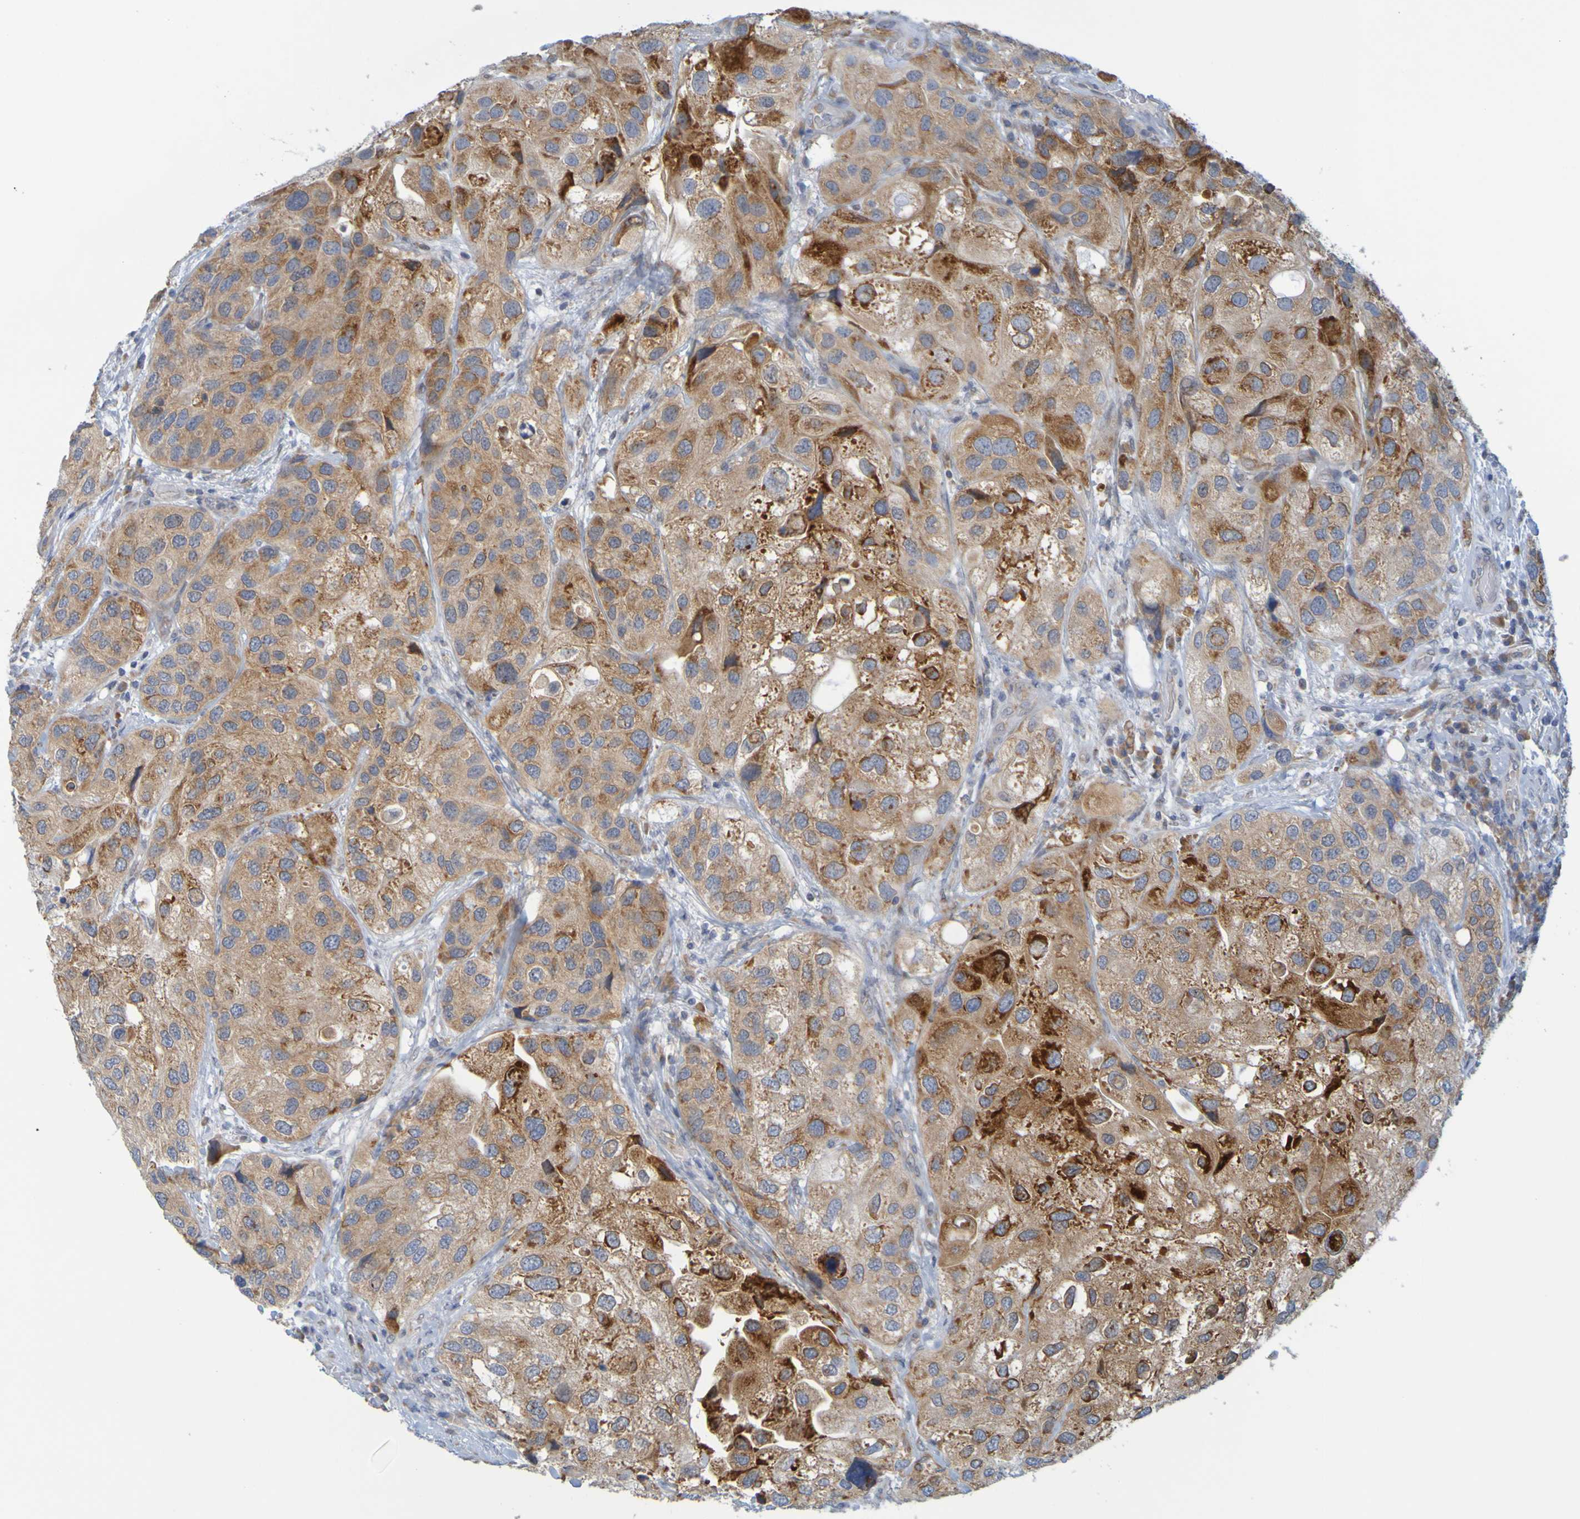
{"staining": {"intensity": "moderate", "quantity": ">75%", "location": "cytoplasmic/membranous"}, "tissue": "urothelial cancer", "cell_type": "Tumor cells", "image_type": "cancer", "snomed": [{"axis": "morphology", "description": "Urothelial carcinoma, High grade"}, {"axis": "topography", "description": "Urinary bladder"}], "caption": "Tumor cells exhibit medium levels of moderate cytoplasmic/membranous expression in approximately >75% of cells in urothelial cancer. The staining was performed using DAB (3,3'-diaminobenzidine), with brown indicating positive protein expression. Nuclei are stained blue with hematoxylin.", "gene": "MOGS", "patient": {"sex": "female", "age": 64}}